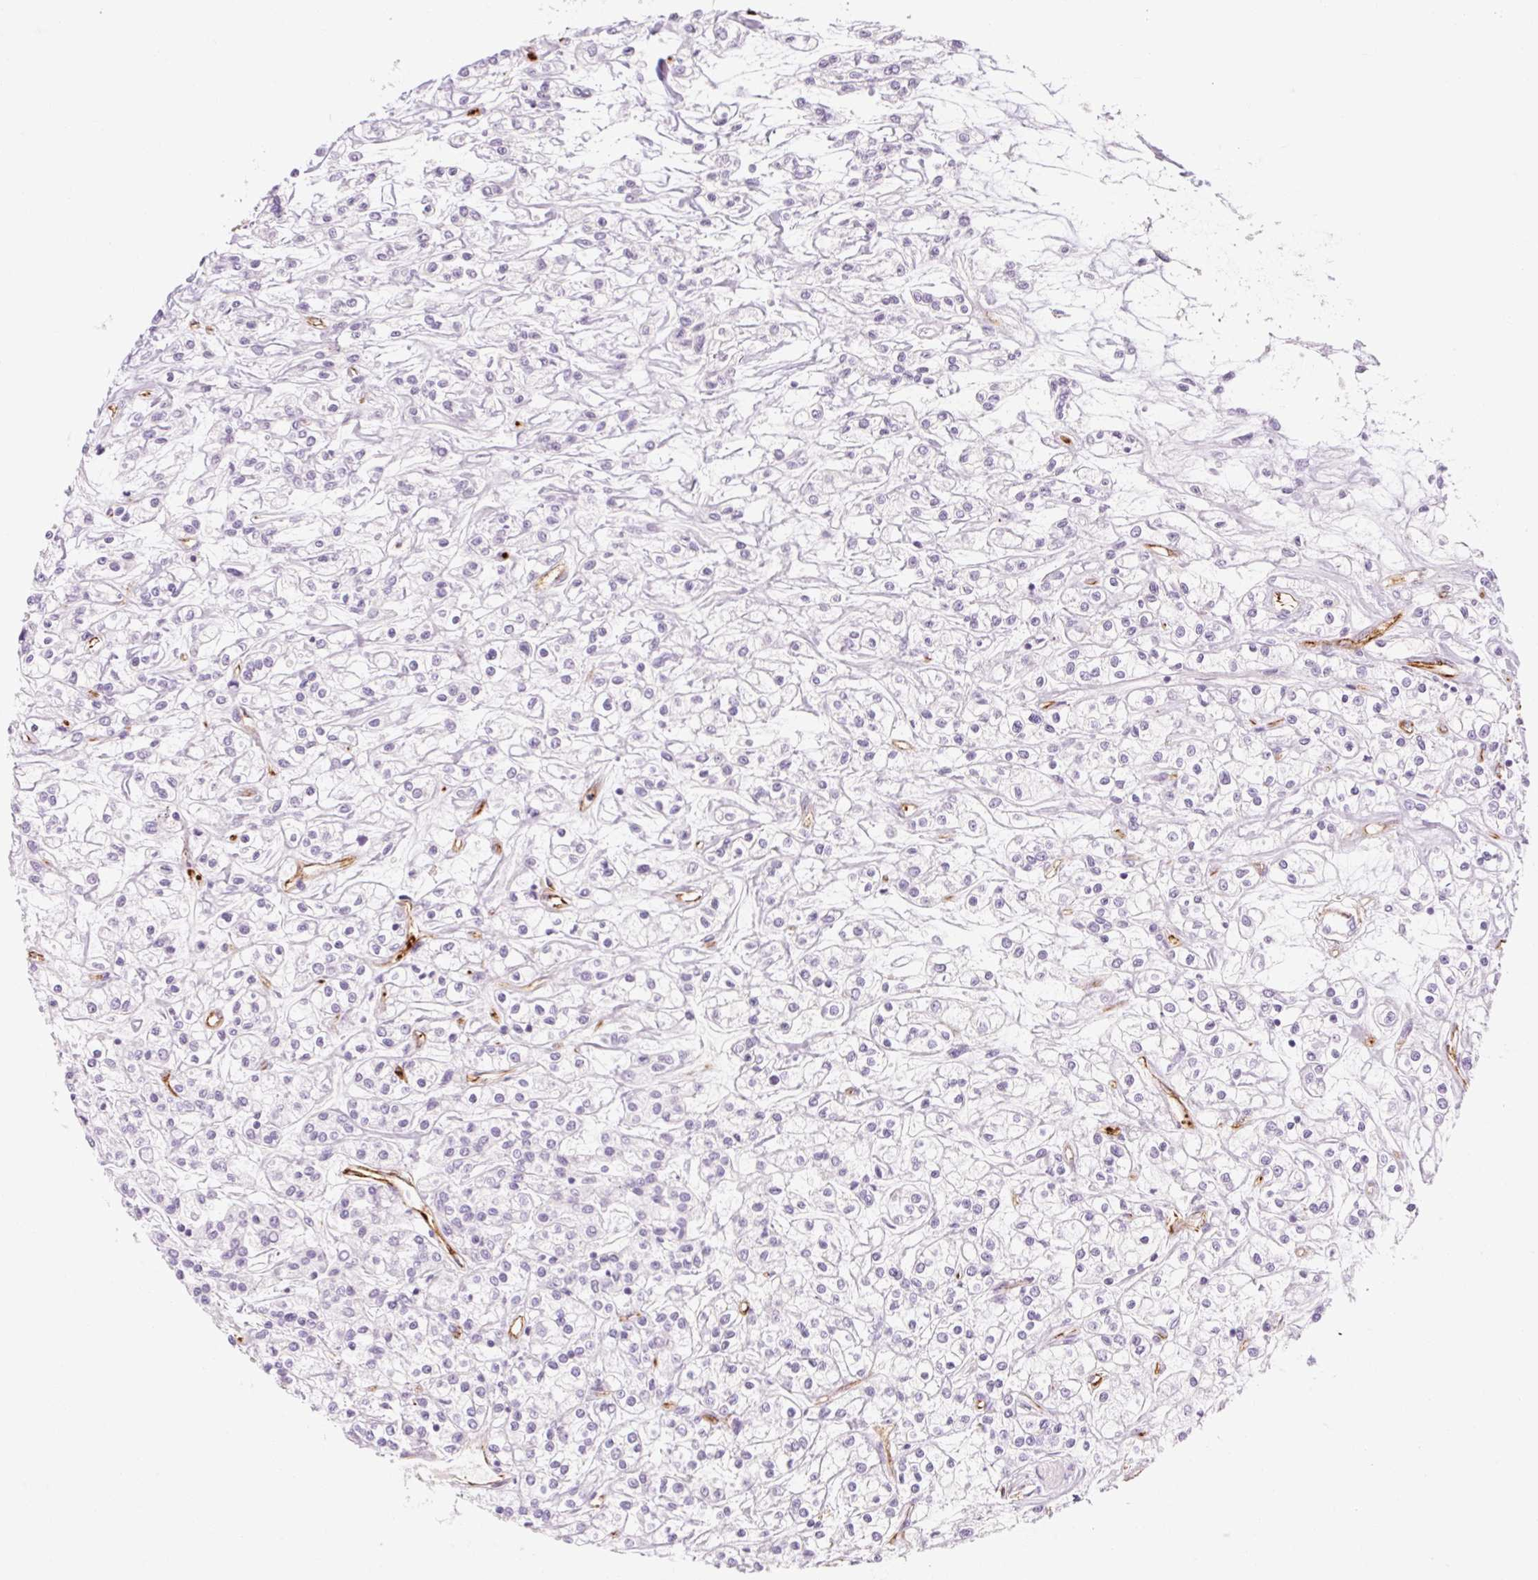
{"staining": {"intensity": "negative", "quantity": "none", "location": "none"}, "tissue": "renal cancer", "cell_type": "Tumor cells", "image_type": "cancer", "snomed": [{"axis": "morphology", "description": "Adenocarcinoma, NOS"}, {"axis": "topography", "description": "Kidney"}], "caption": "Tumor cells show no significant protein staining in renal cancer.", "gene": "TAF1L", "patient": {"sex": "female", "age": 59}}